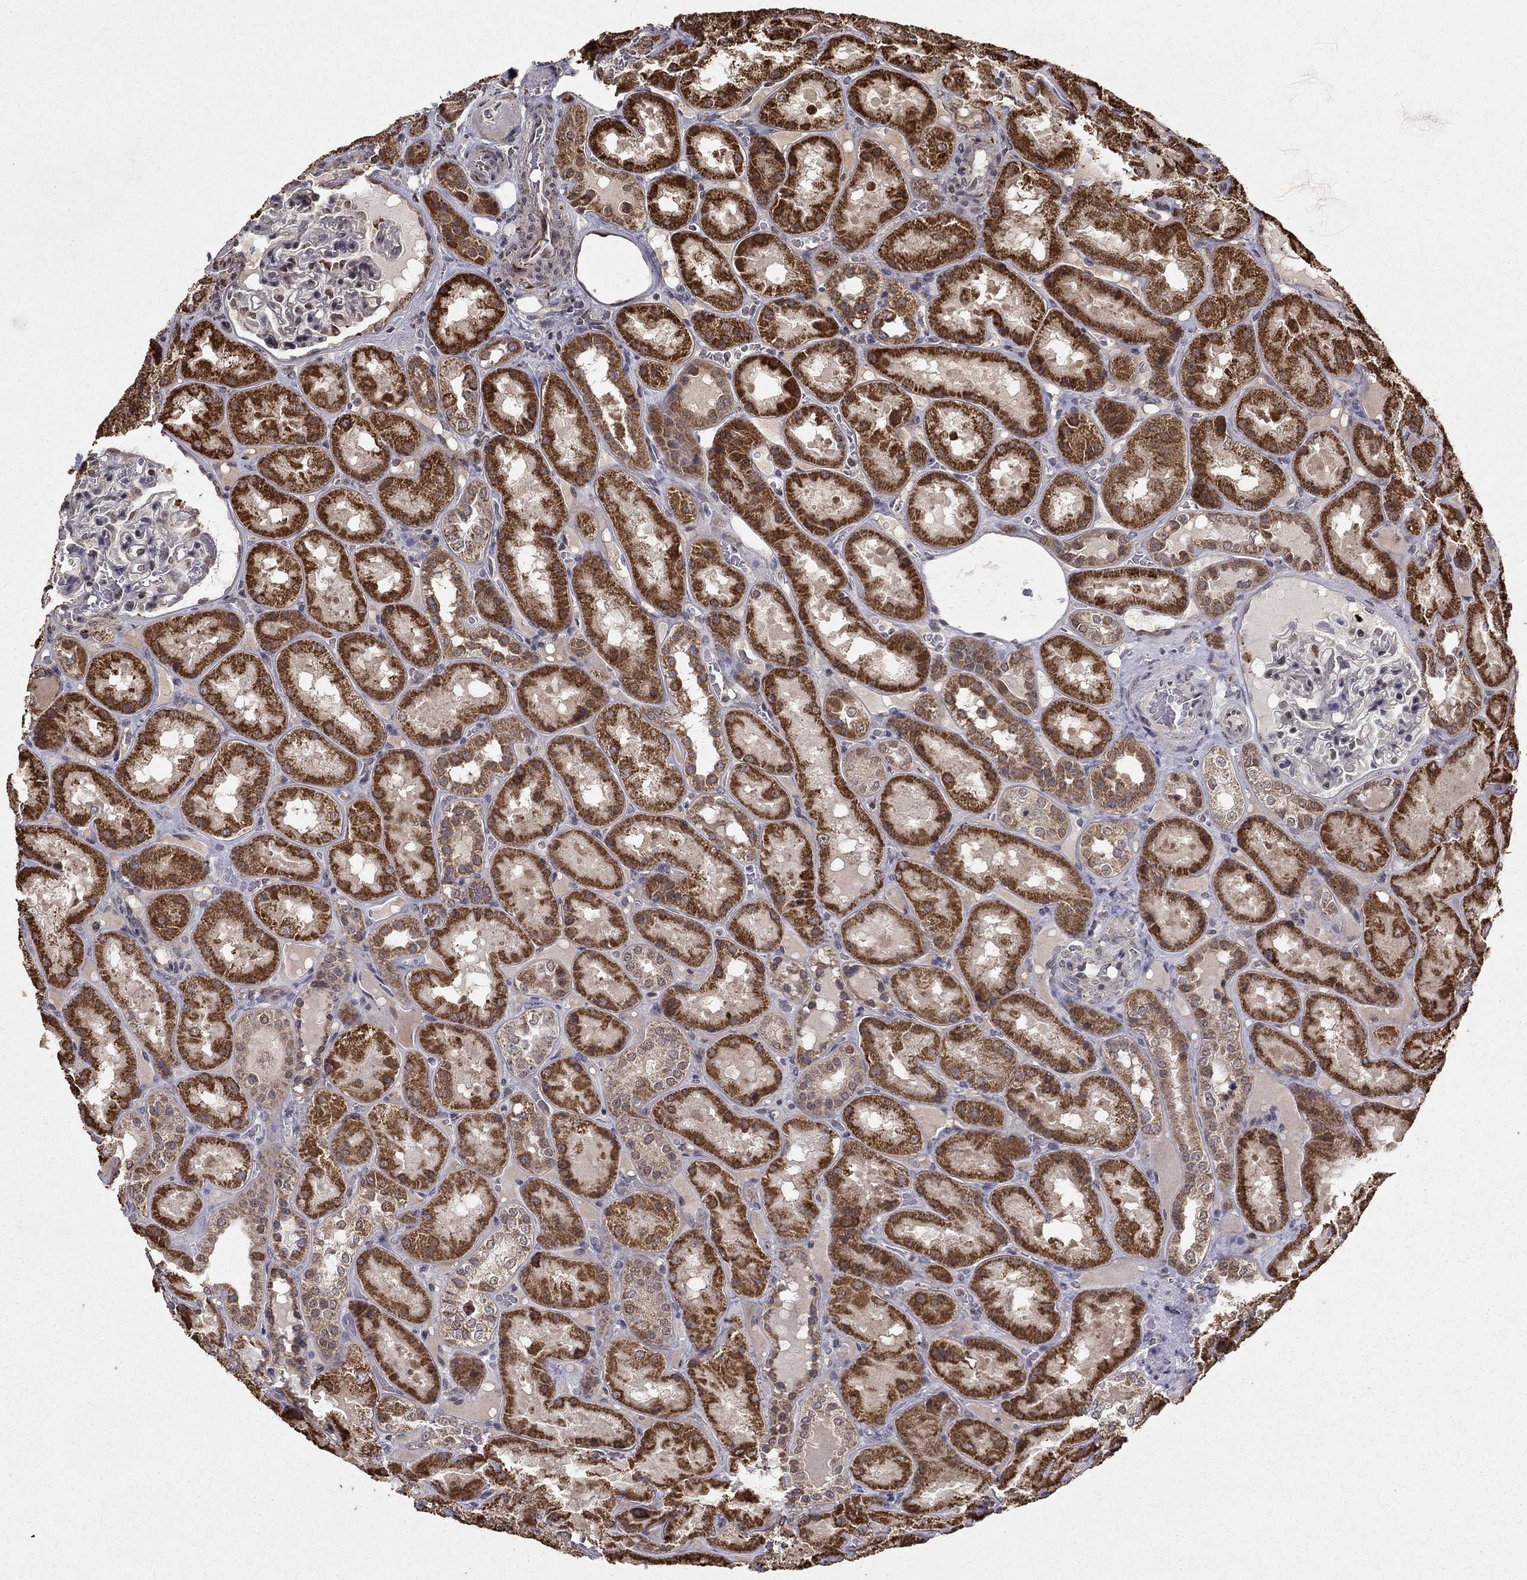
{"staining": {"intensity": "negative", "quantity": "none", "location": "none"}, "tissue": "kidney", "cell_type": "Cells in glomeruli", "image_type": "normal", "snomed": [{"axis": "morphology", "description": "Normal tissue, NOS"}, {"axis": "topography", "description": "Kidney"}], "caption": "An immunohistochemistry photomicrograph of unremarkable kidney is shown. There is no staining in cells in glomeruli of kidney.", "gene": "ACOT13", "patient": {"sex": "male", "age": 73}}